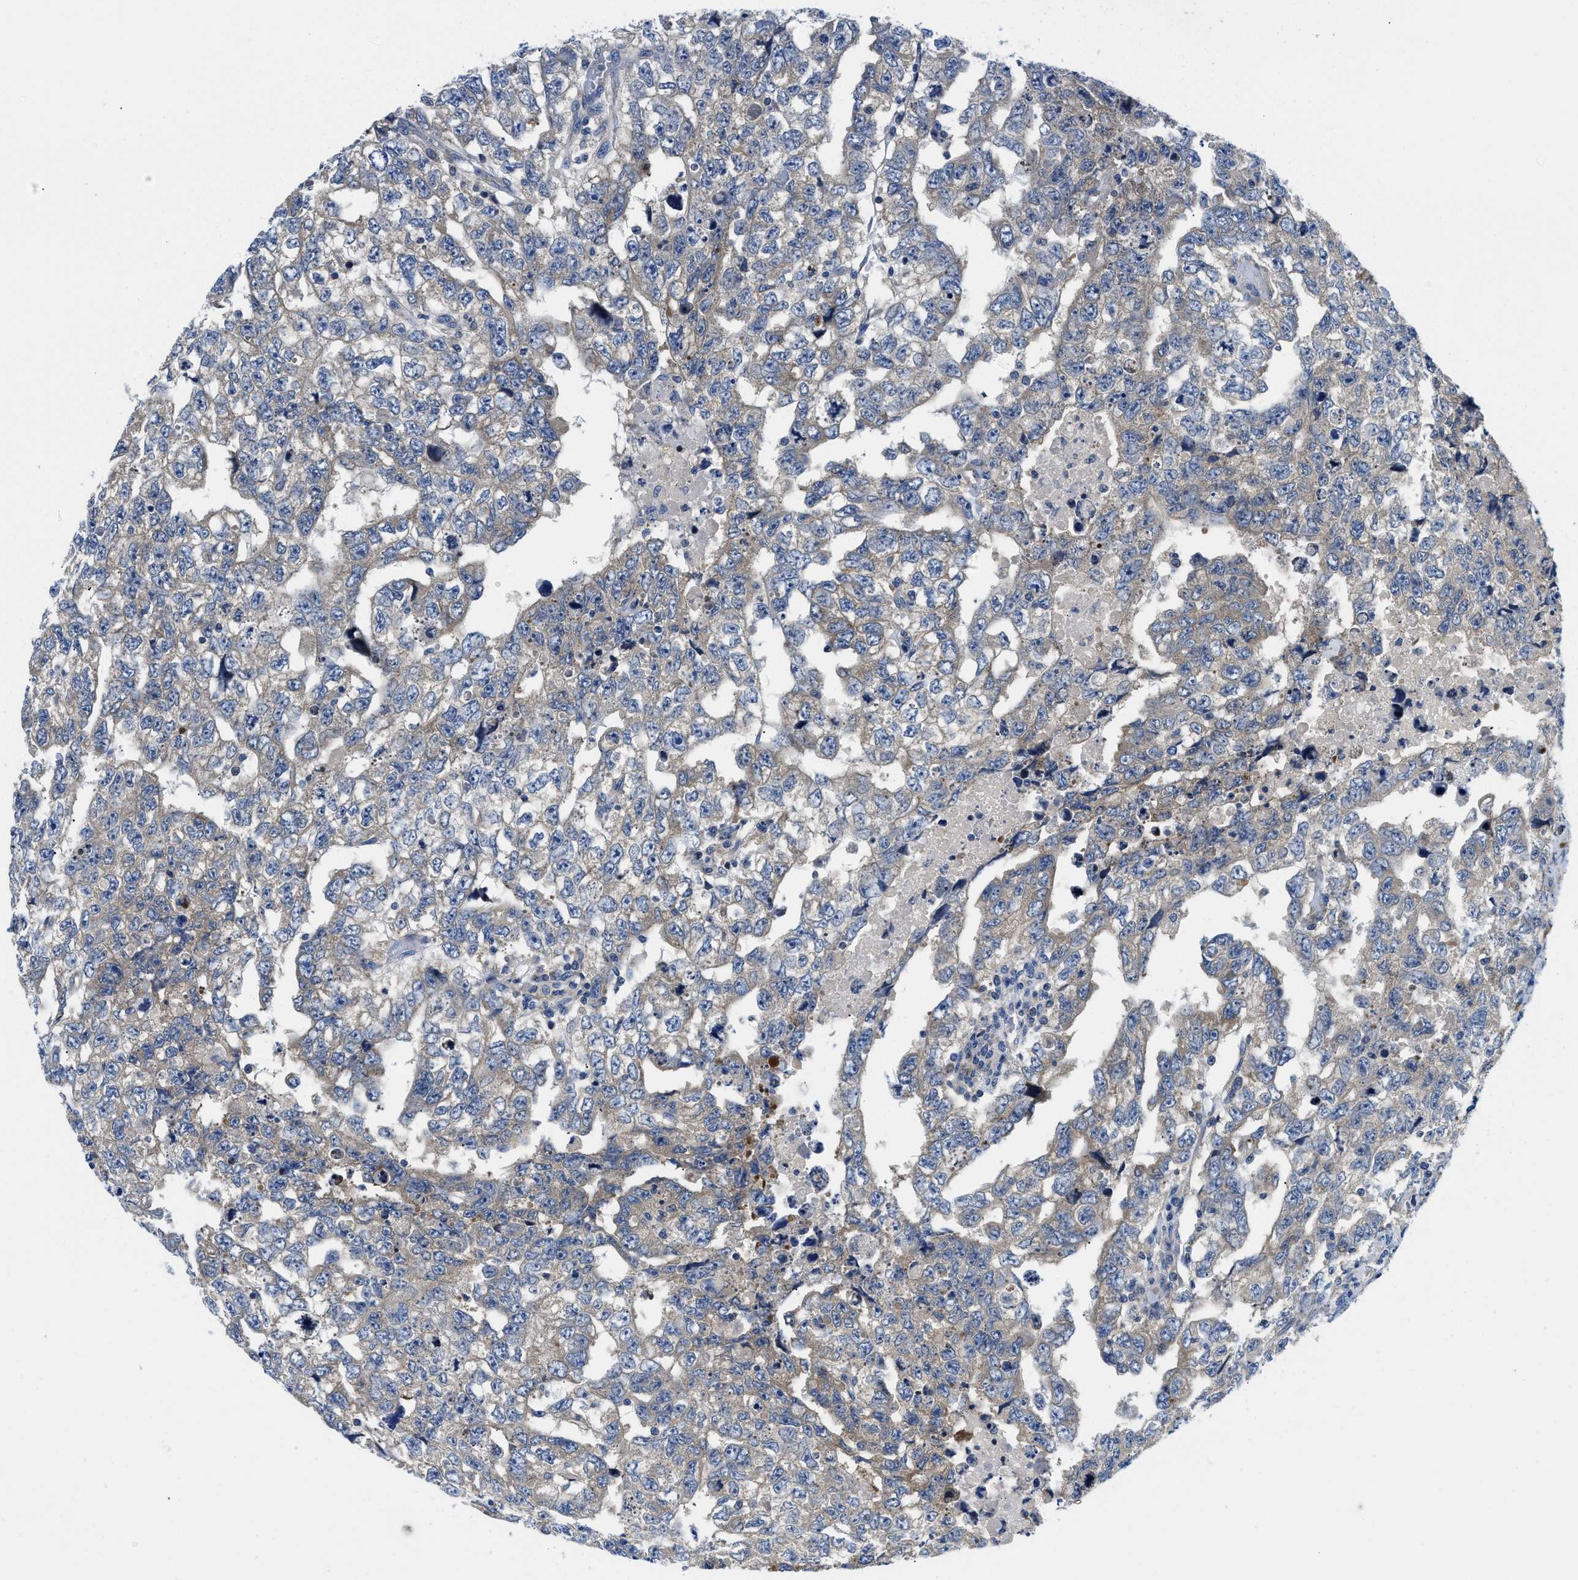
{"staining": {"intensity": "weak", "quantity": "<25%", "location": "cytoplasmic/membranous"}, "tissue": "testis cancer", "cell_type": "Tumor cells", "image_type": "cancer", "snomed": [{"axis": "morphology", "description": "Carcinoma, Embryonal, NOS"}, {"axis": "topography", "description": "Testis"}], "caption": "Photomicrograph shows no protein staining in tumor cells of testis cancer (embryonal carcinoma) tissue. Nuclei are stained in blue.", "gene": "IKBKE", "patient": {"sex": "male", "age": 36}}